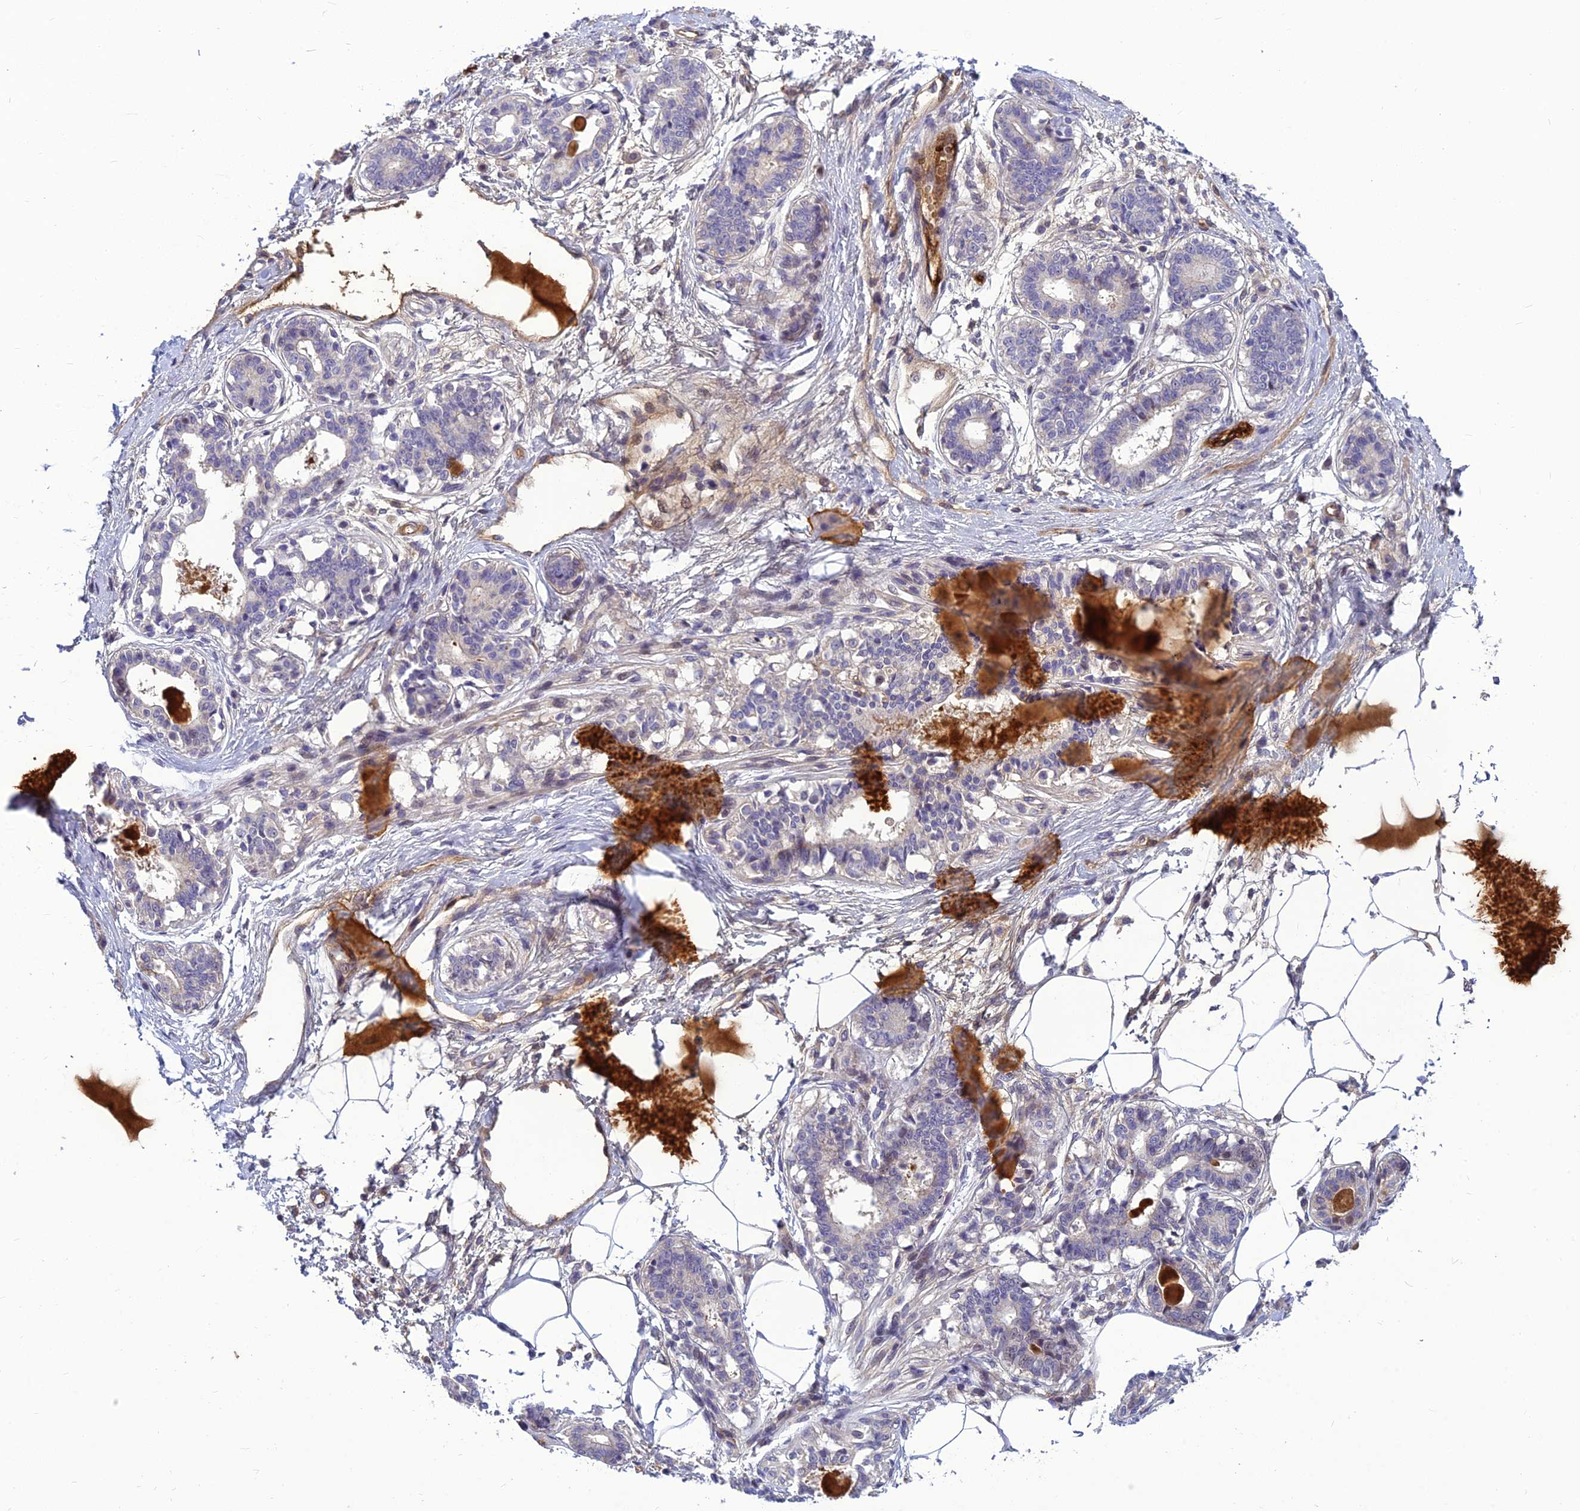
{"staining": {"intensity": "negative", "quantity": "none", "location": "none"}, "tissue": "breast", "cell_type": "Adipocytes", "image_type": "normal", "snomed": [{"axis": "morphology", "description": "Normal tissue, NOS"}, {"axis": "topography", "description": "Breast"}], "caption": "Photomicrograph shows no significant protein positivity in adipocytes of unremarkable breast. Nuclei are stained in blue.", "gene": "CLEC11A", "patient": {"sex": "female", "age": 45}}